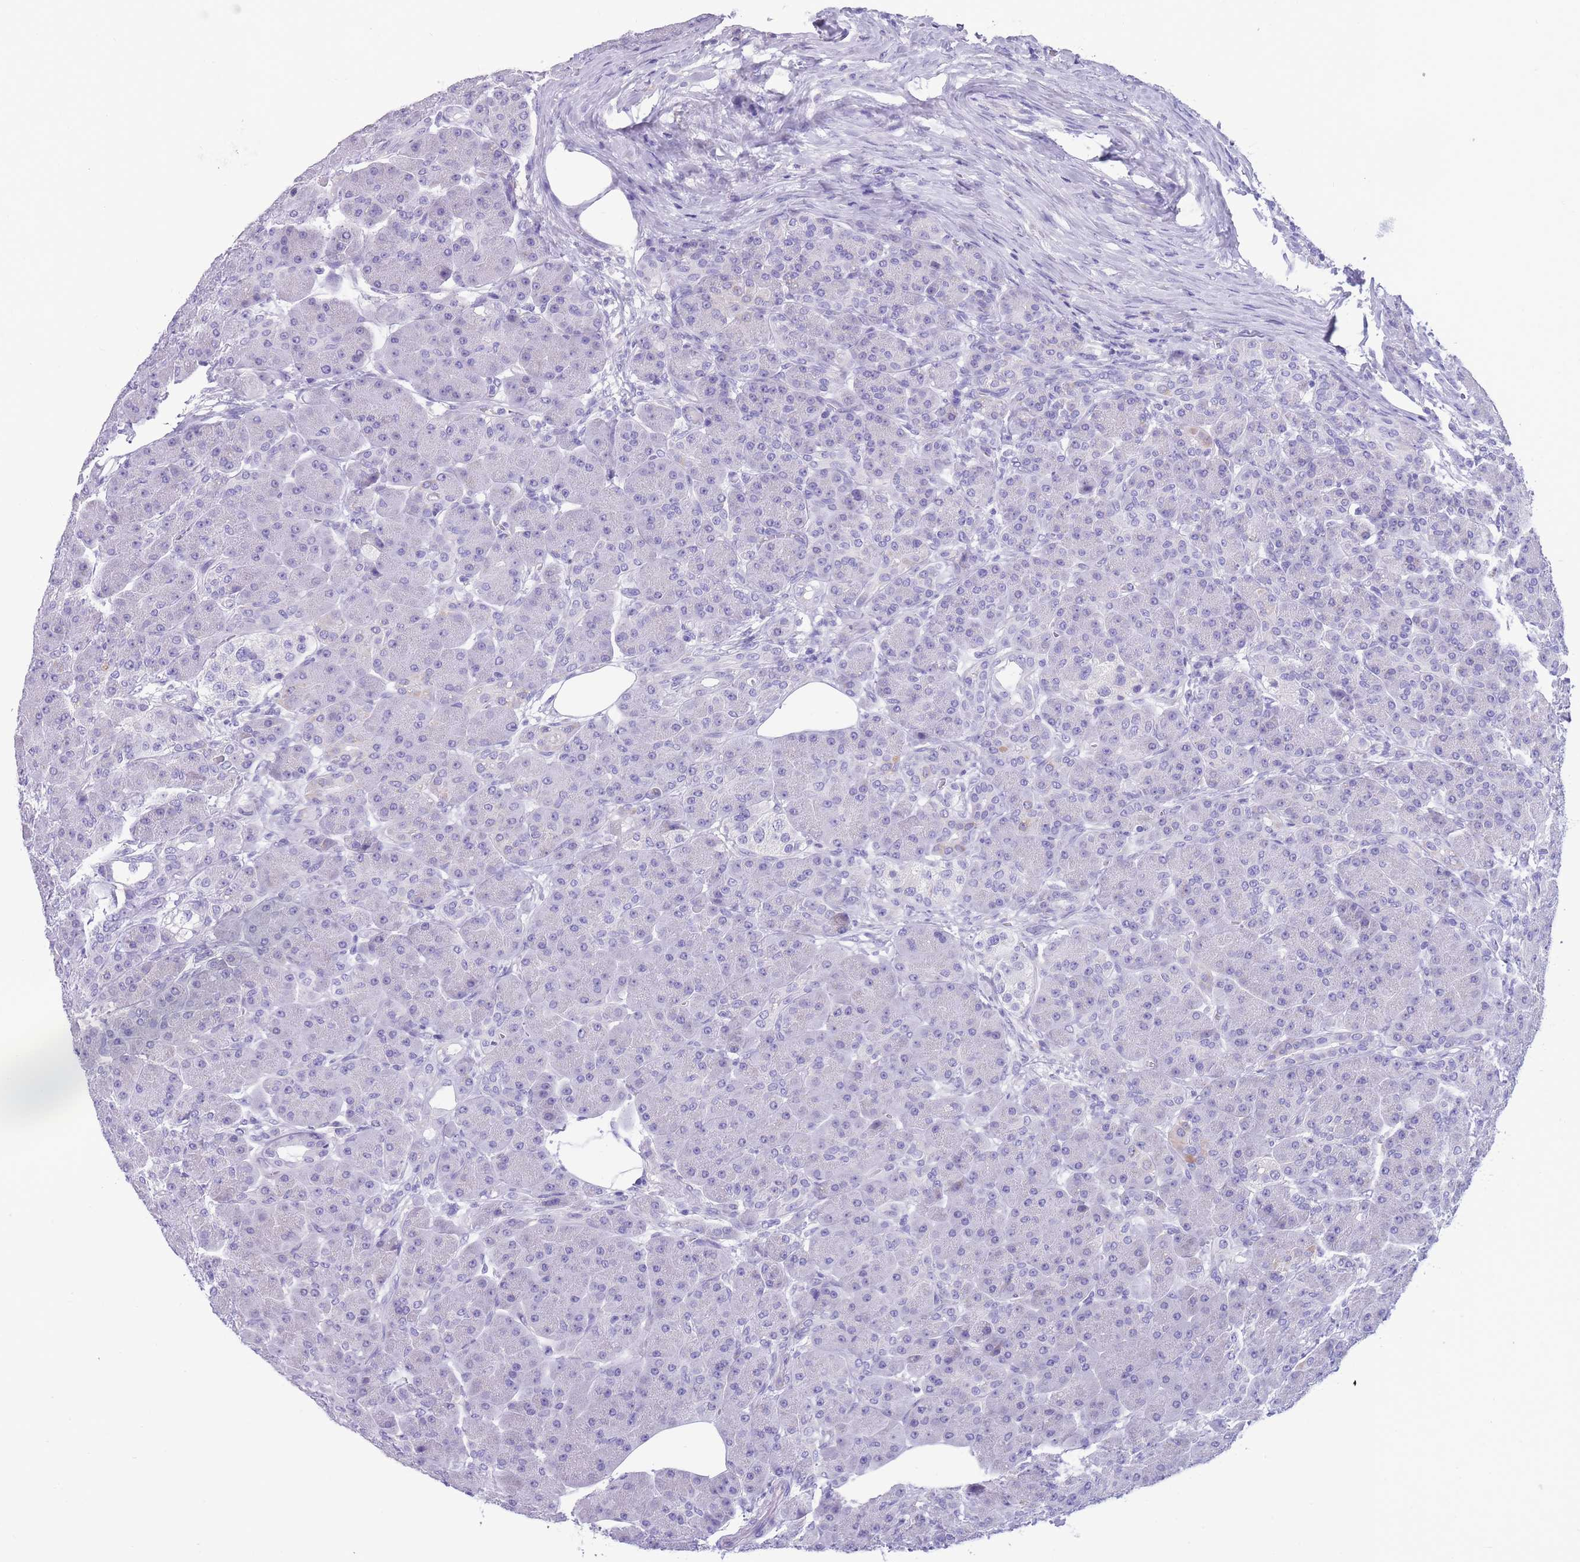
{"staining": {"intensity": "negative", "quantity": "none", "location": "none"}, "tissue": "pancreas", "cell_type": "Exocrine glandular cells", "image_type": "normal", "snomed": [{"axis": "morphology", "description": "Normal tissue, NOS"}, {"axis": "topography", "description": "Pancreas"}], "caption": "The photomicrograph displays no staining of exocrine glandular cells in normal pancreas. Brightfield microscopy of immunohistochemistry stained with DAB (3,3'-diaminobenzidine) (brown) and hematoxylin (blue), captured at high magnification.", "gene": "INTS2", "patient": {"sex": "male", "age": 63}}